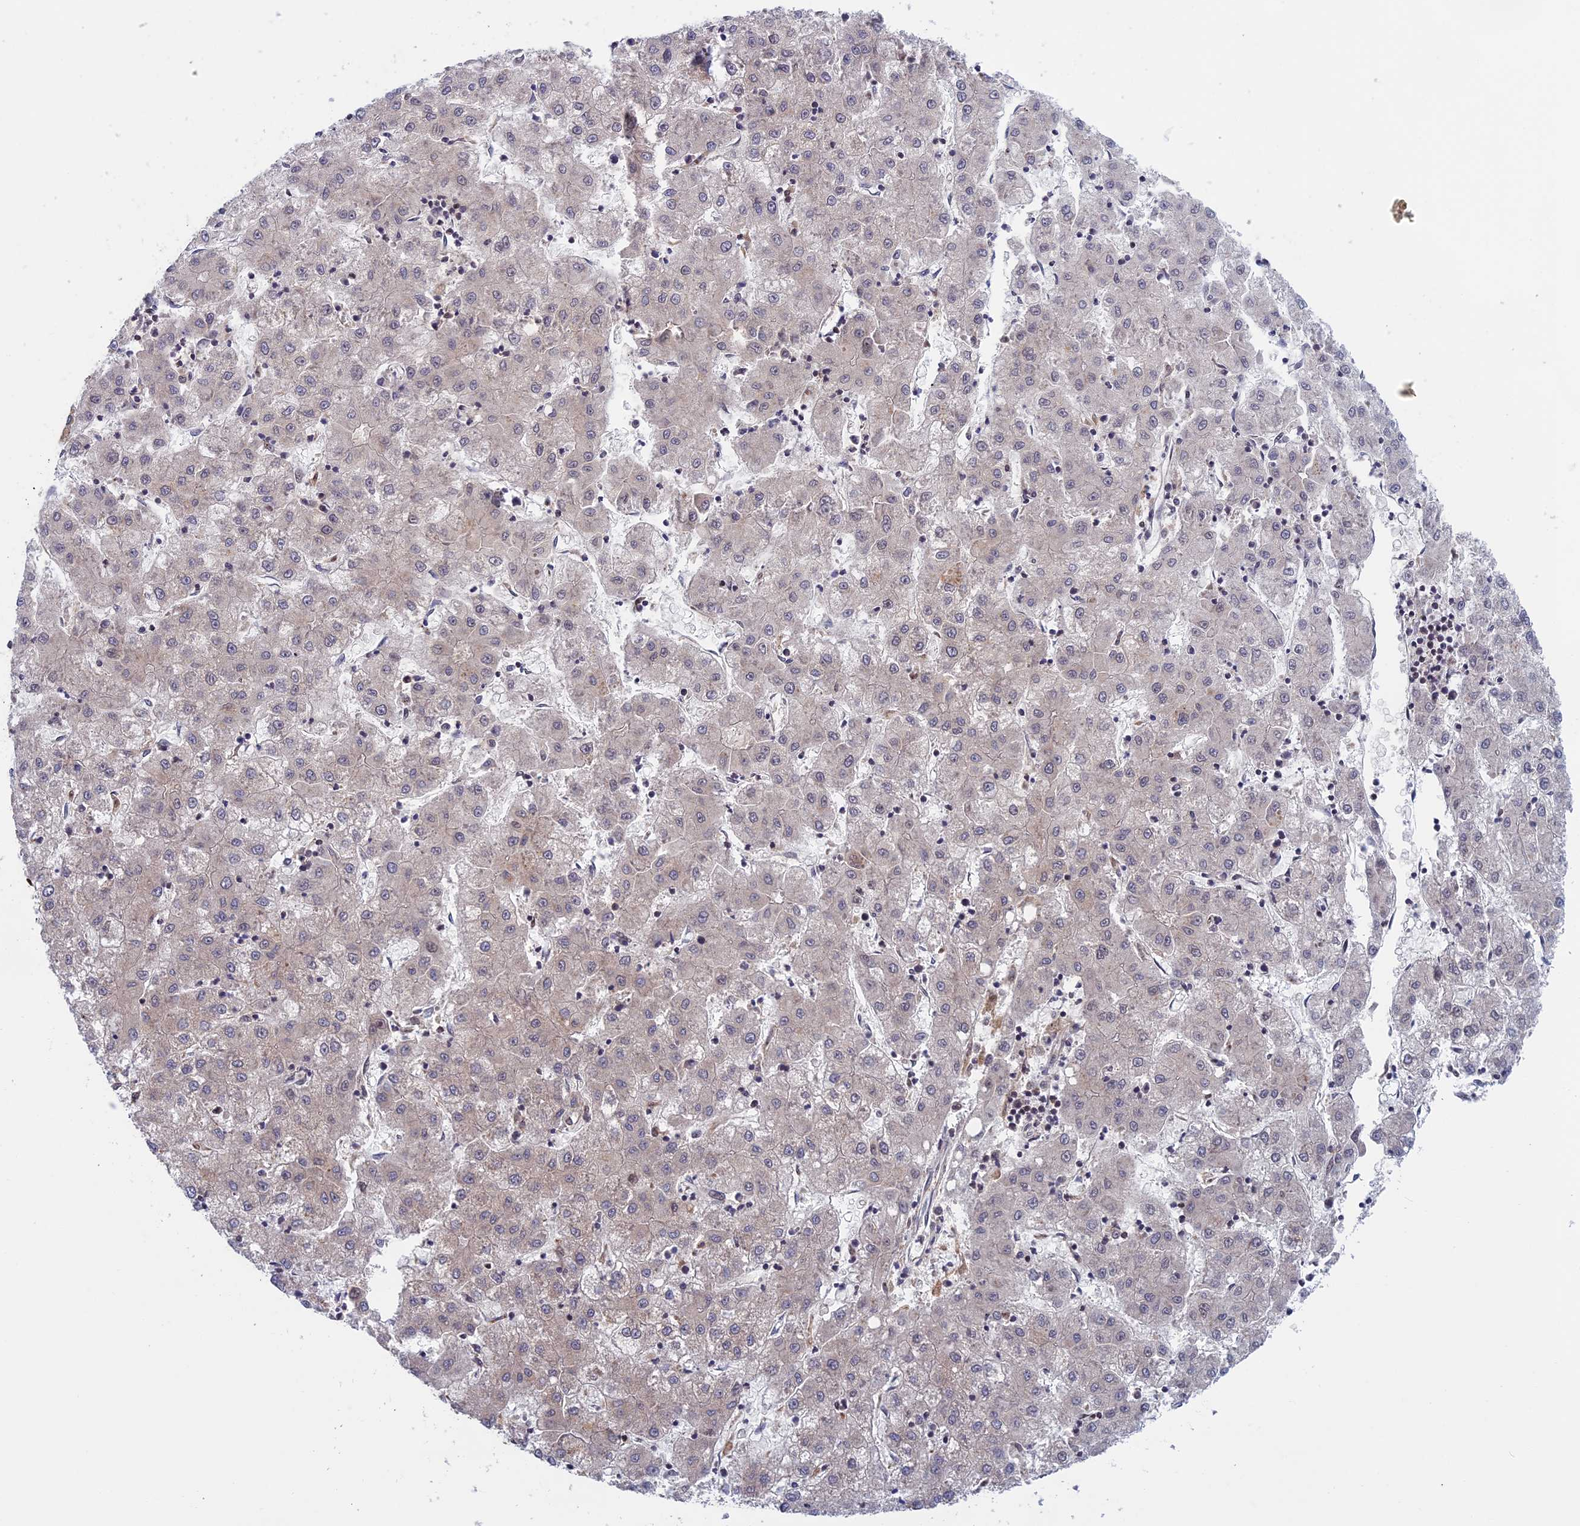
{"staining": {"intensity": "negative", "quantity": "none", "location": "none"}, "tissue": "liver cancer", "cell_type": "Tumor cells", "image_type": "cancer", "snomed": [{"axis": "morphology", "description": "Carcinoma, Hepatocellular, NOS"}, {"axis": "topography", "description": "Liver"}], "caption": "Immunohistochemistry histopathology image of liver cancer (hepatocellular carcinoma) stained for a protein (brown), which exhibits no staining in tumor cells.", "gene": "FADS1", "patient": {"sex": "male", "age": 72}}